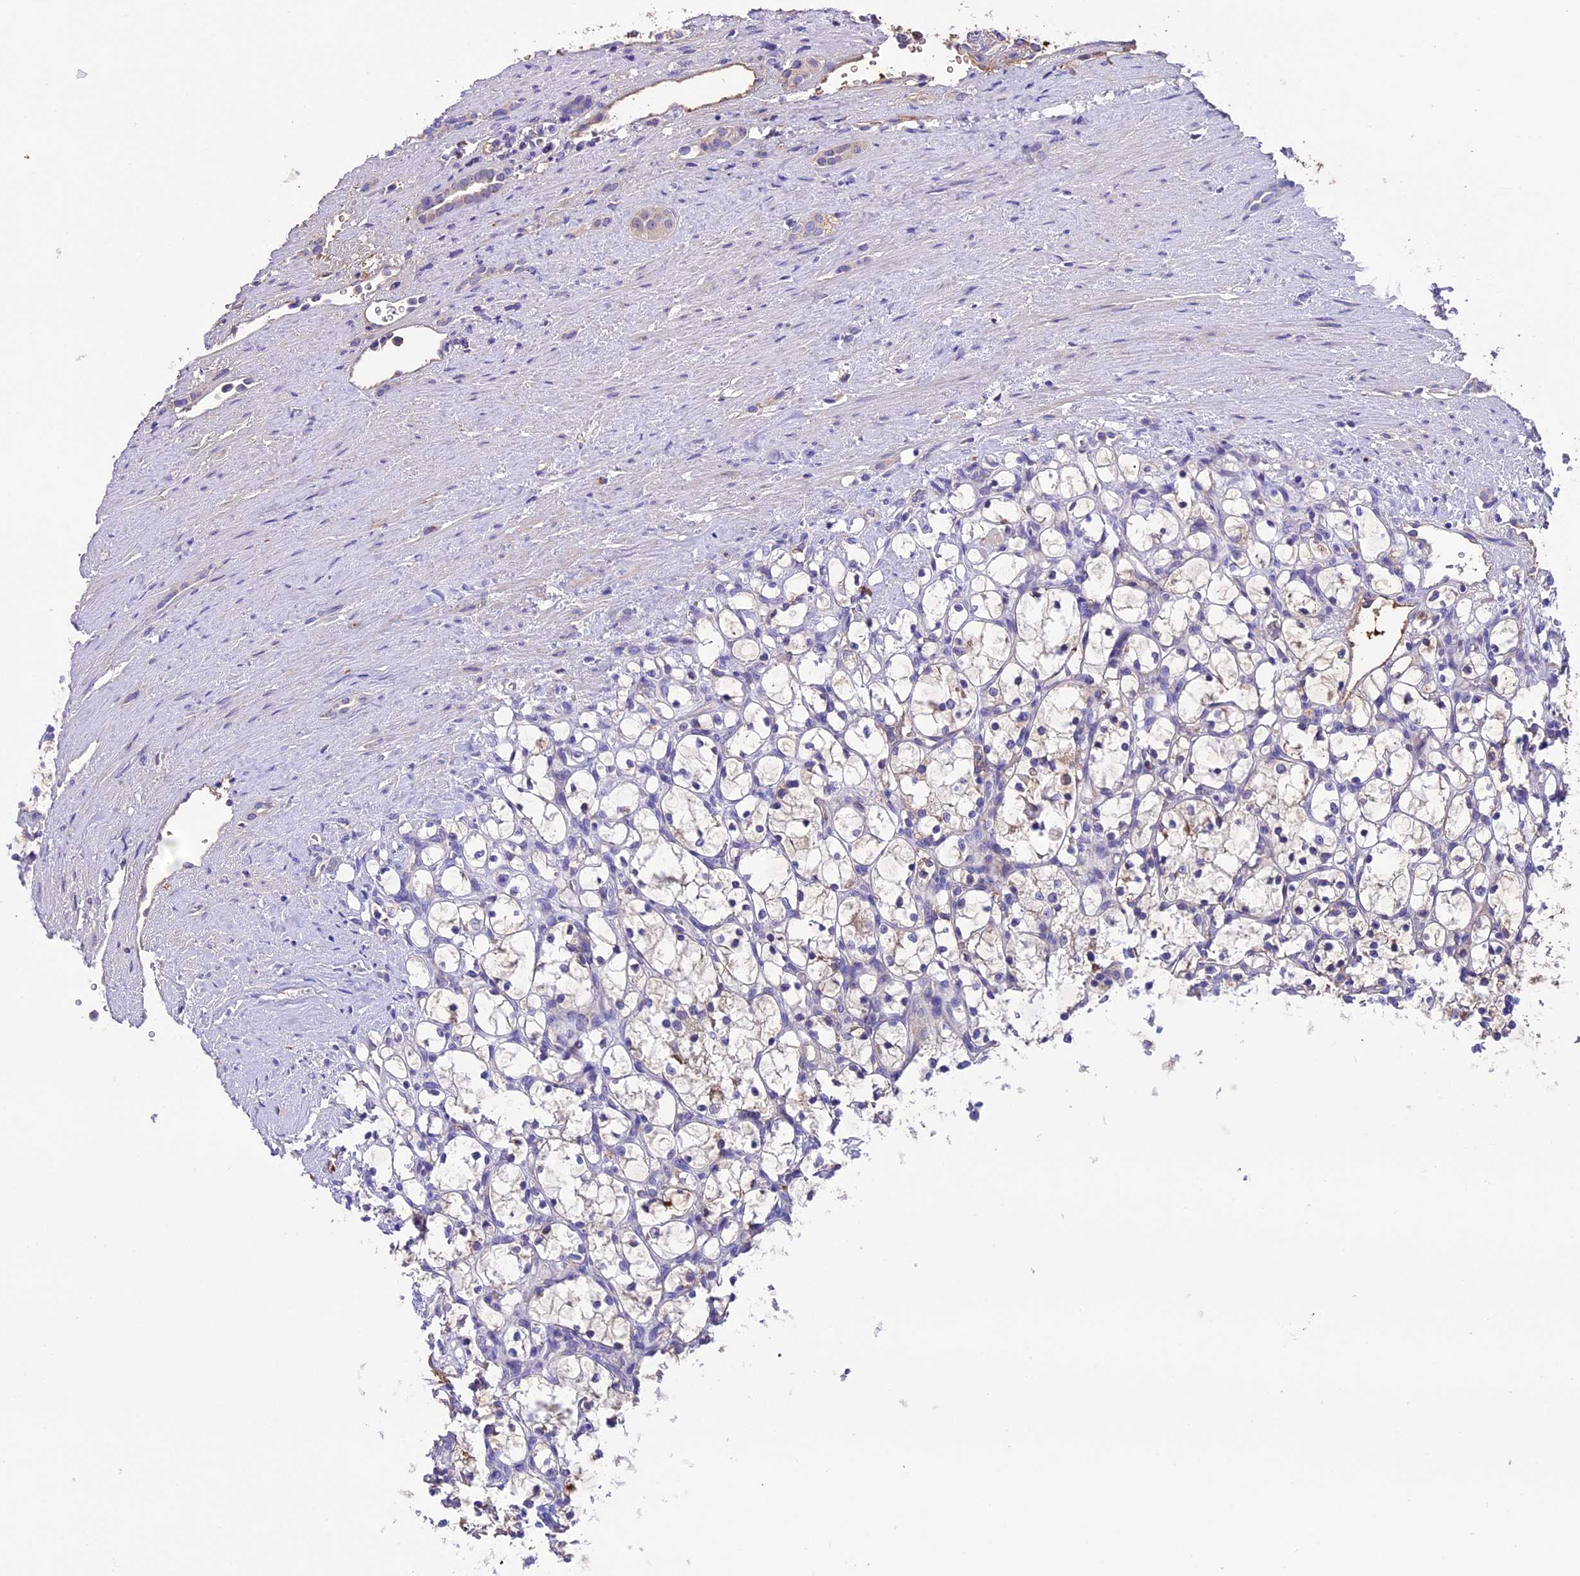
{"staining": {"intensity": "negative", "quantity": "none", "location": "none"}, "tissue": "renal cancer", "cell_type": "Tumor cells", "image_type": "cancer", "snomed": [{"axis": "morphology", "description": "Adenocarcinoma, NOS"}, {"axis": "topography", "description": "Kidney"}], "caption": "The photomicrograph exhibits no staining of tumor cells in renal adenocarcinoma.", "gene": "TCP11L2", "patient": {"sex": "female", "age": 69}}